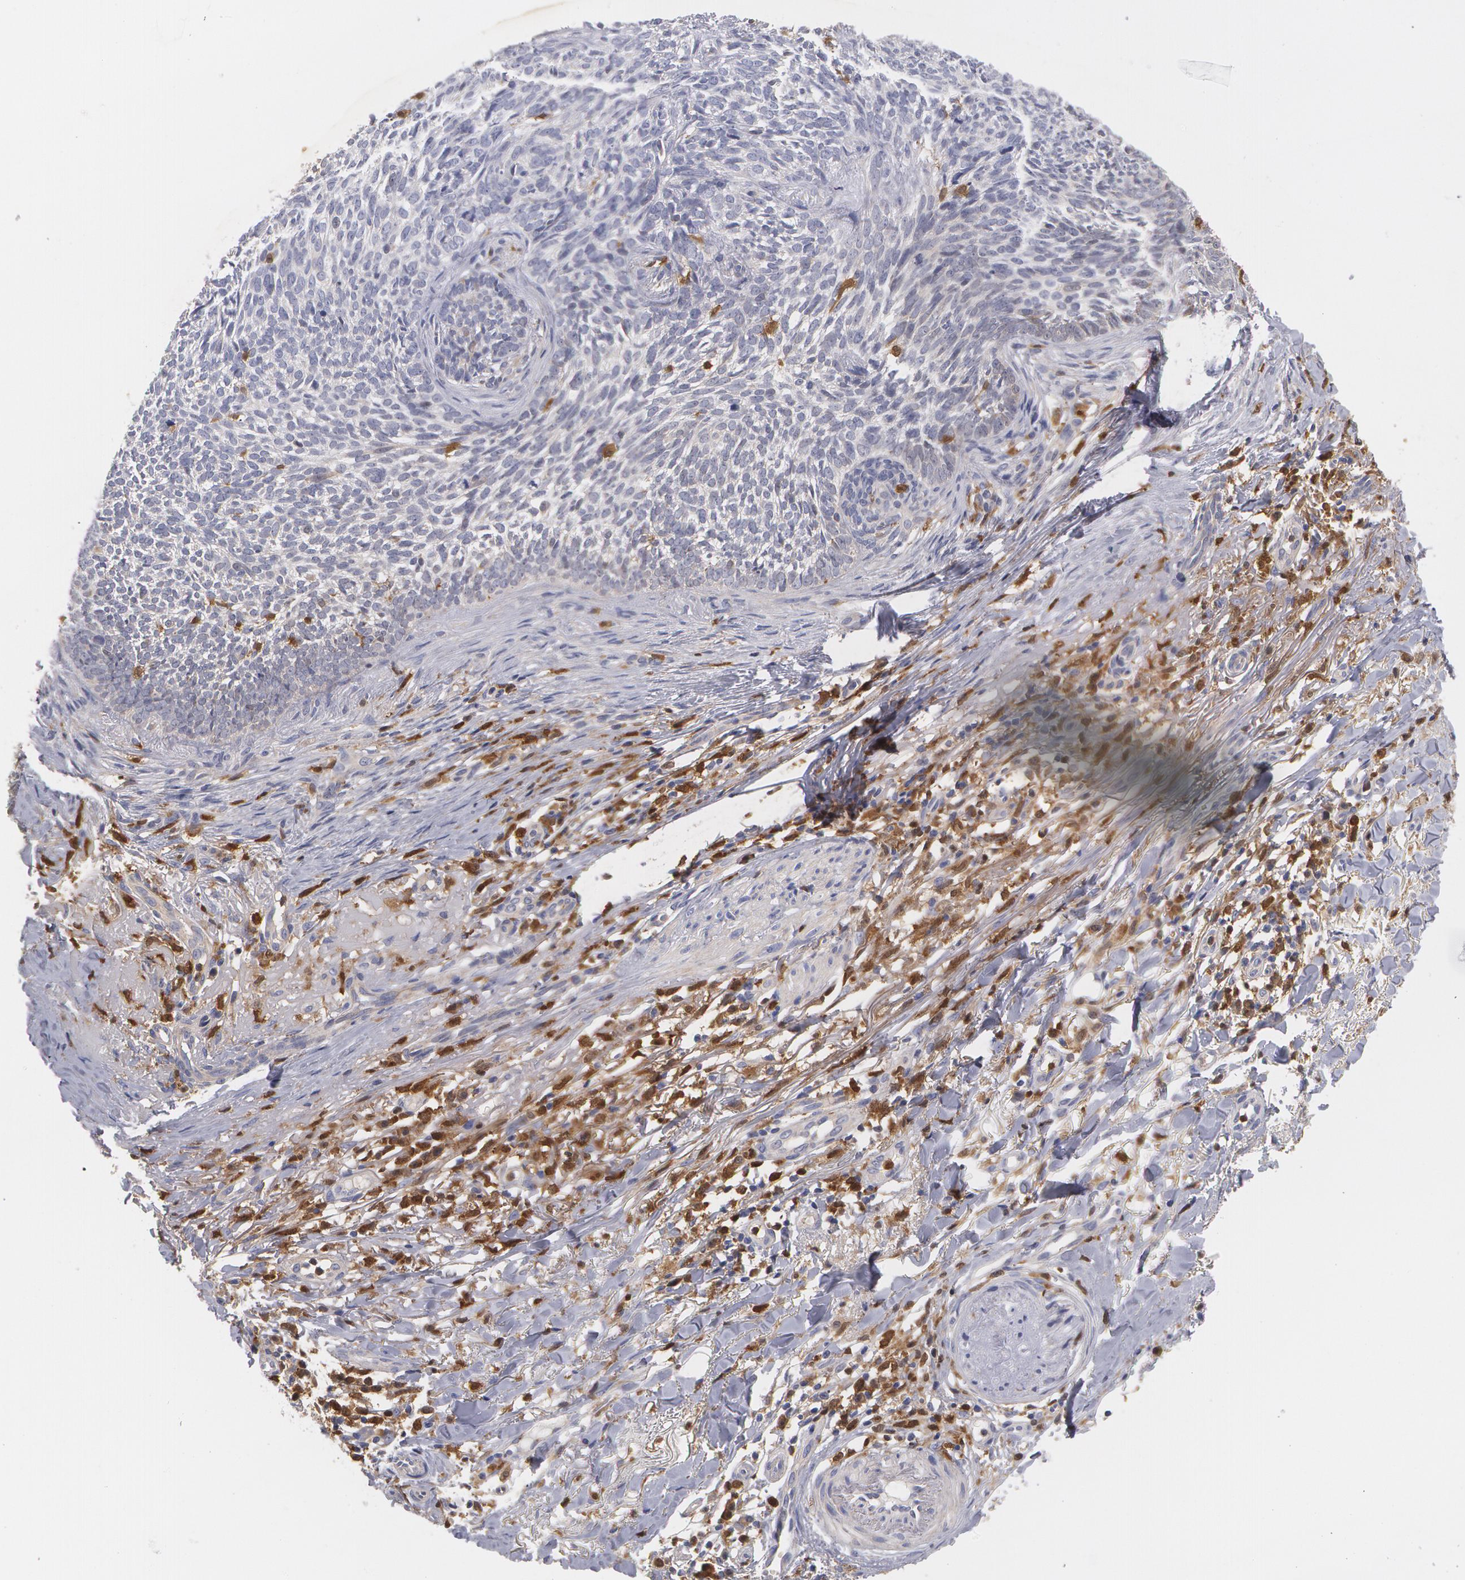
{"staining": {"intensity": "negative", "quantity": "none", "location": "none"}, "tissue": "skin cancer", "cell_type": "Tumor cells", "image_type": "cancer", "snomed": [{"axis": "morphology", "description": "Basal cell carcinoma"}, {"axis": "topography", "description": "Skin"}], "caption": "Immunohistochemistry micrograph of human skin basal cell carcinoma stained for a protein (brown), which reveals no positivity in tumor cells.", "gene": "SYK", "patient": {"sex": "female", "age": 81}}